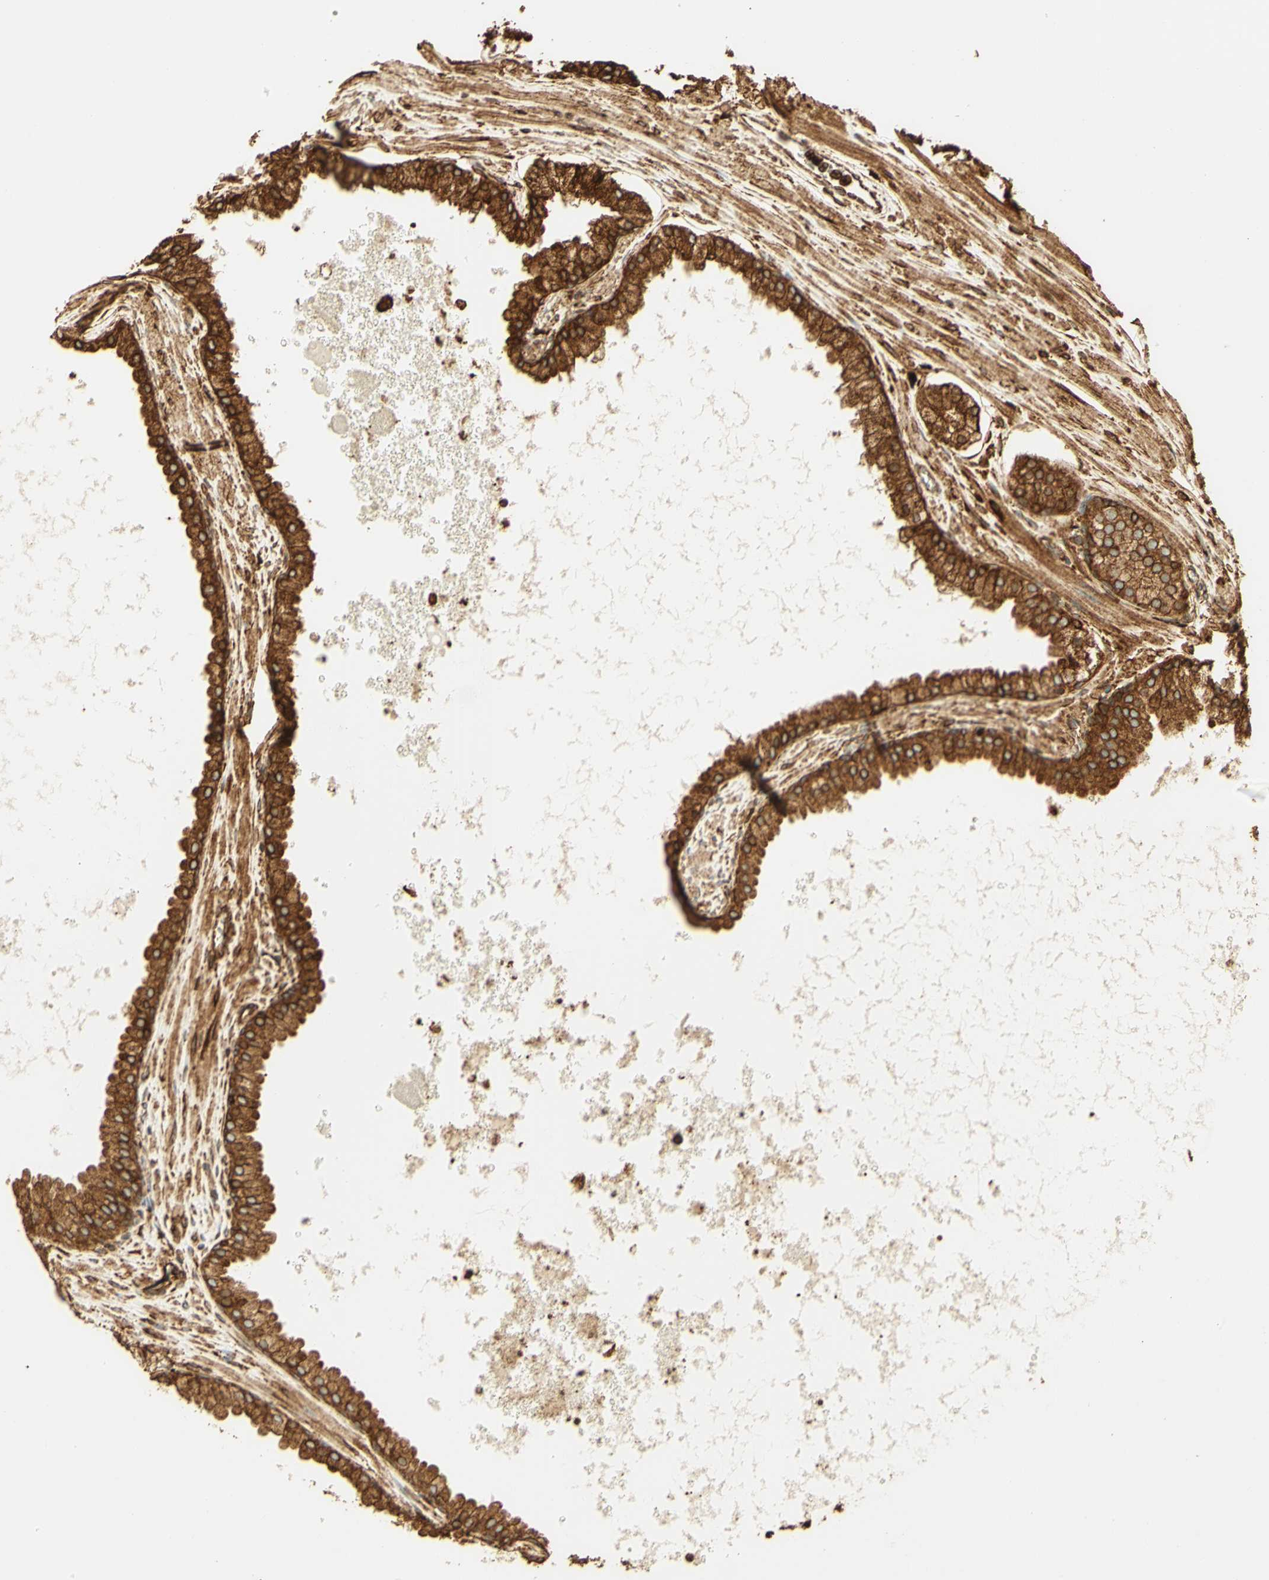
{"staining": {"intensity": "strong", "quantity": ">75%", "location": "cytoplasmic/membranous"}, "tissue": "prostate cancer", "cell_type": "Tumor cells", "image_type": "cancer", "snomed": [{"axis": "morphology", "description": "Adenocarcinoma, High grade"}, {"axis": "topography", "description": "Prostate"}], "caption": "Prostate adenocarcinoma (high-grade) stained with a brown dye shows strong cytoplasmic/membranous positive expression in approximately >75% of tumor cells.", "gene": "CANX", "patient": {"sex": "male", "age": 65}}